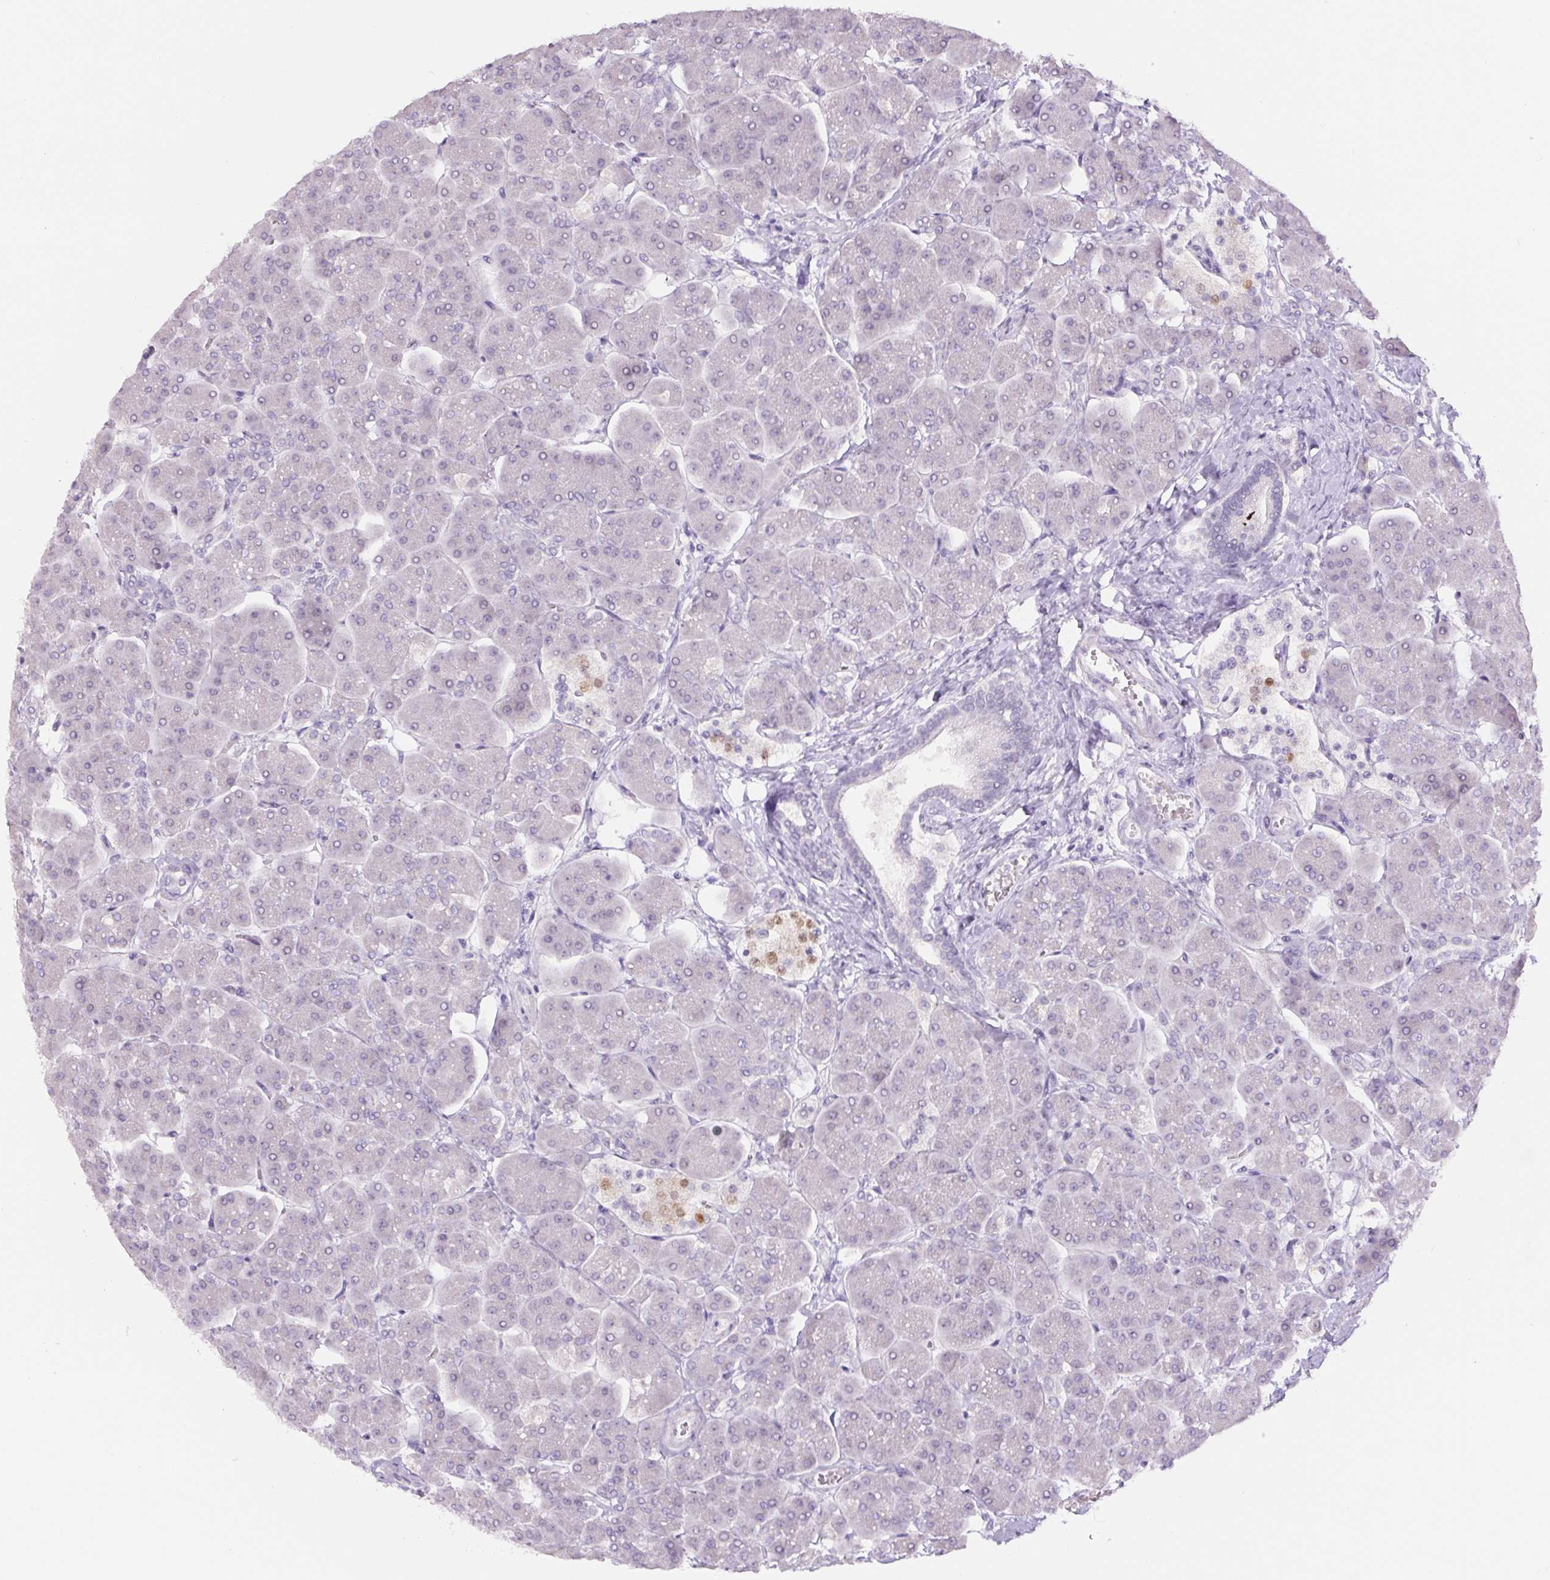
{"staining": {"intensity": "negative", "quantity": "none", "location": "none"}, "tissue": "pancreas", "cell_type": "Exocrine glandular cells", "image_type": "normal", "snomed": [{"axis": "morphology", "description": "Normal tissue, NOS"}, {"axis": "topography", "description": "Pancreas"}, {"axis": "topography", "description": "Peripheral nerve tissue"}], "caption": "Normal pancreas was stained to show a protein in brown. There is no significant expression in exocrine glandular cells. (Stains: DAB (3,3'-diaminobenzidine) IHC with hematoxylin counter stain, Microscopy: brightfield microscopy at high magnification).", "gene": "SIX1", "patient": {"sex": "male", "age": 54}}